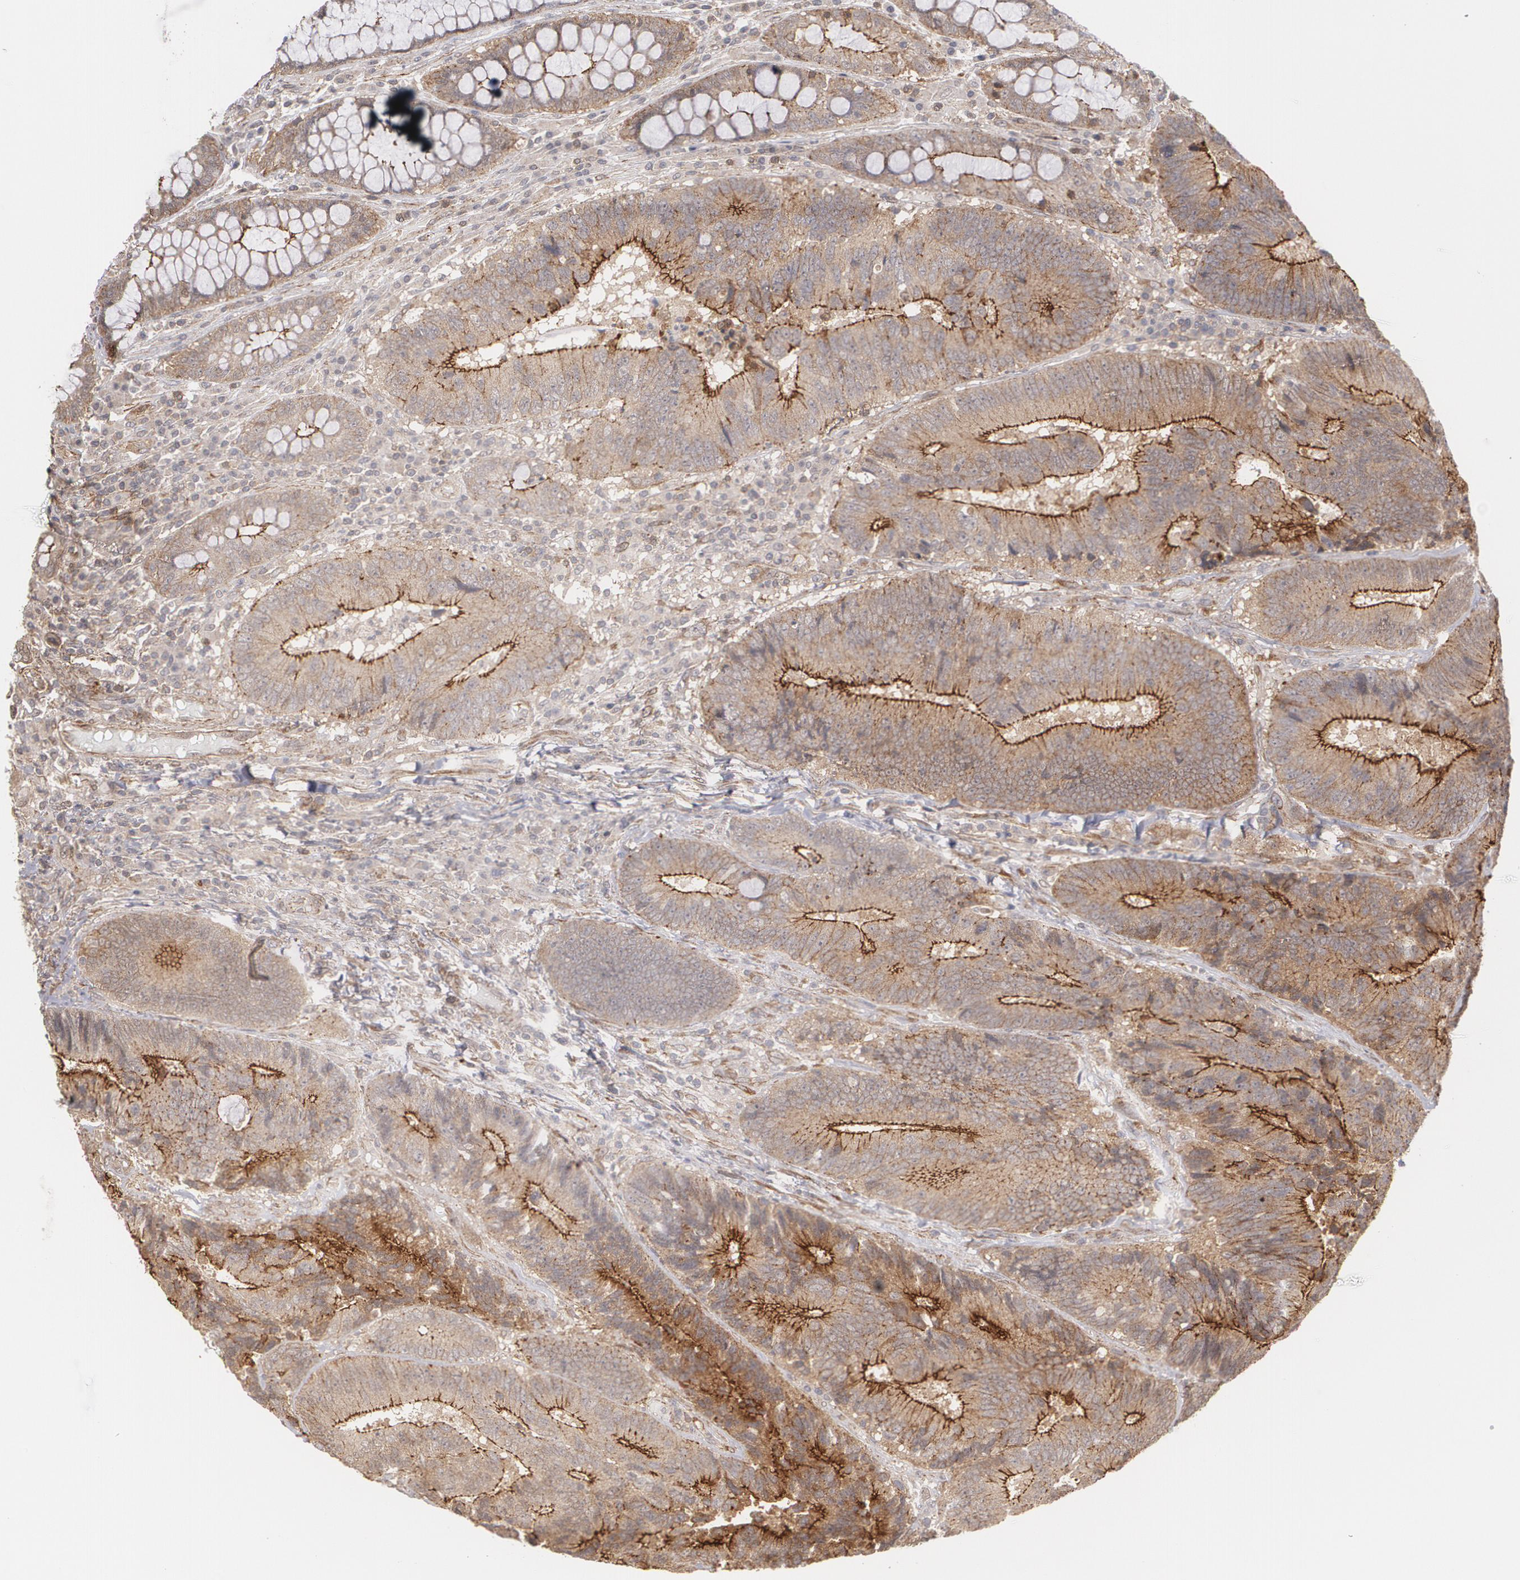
{"staining": {"intensity": "moderate", "quantity": ">75%", "location": "cytoplasmic/membranous"}, "tissue": "colorectal cancer", "cell_type": "Tumor cells", "image_type": "cancer", "snomed": [{"axis": "morphology", "description": "Normal tissue, NOS"}, {"axis": "morphology", "description": "Adenocarcinoma, NOS"}, {"axis": "topography", "description": "Colon"}], "caption": "IHC histopathology image of neoplastic tissue: colorectal adenocarcinoma stained using immunohistochemistry demonstrates medium levels of moderate protein expression localized specifically in the cytoplasmic/membranous of tumor cells, appearing as a cytoplasmic/membranous brown color.", "gene": "TJP1", "patient": {"sex": "female", "age": 78}}